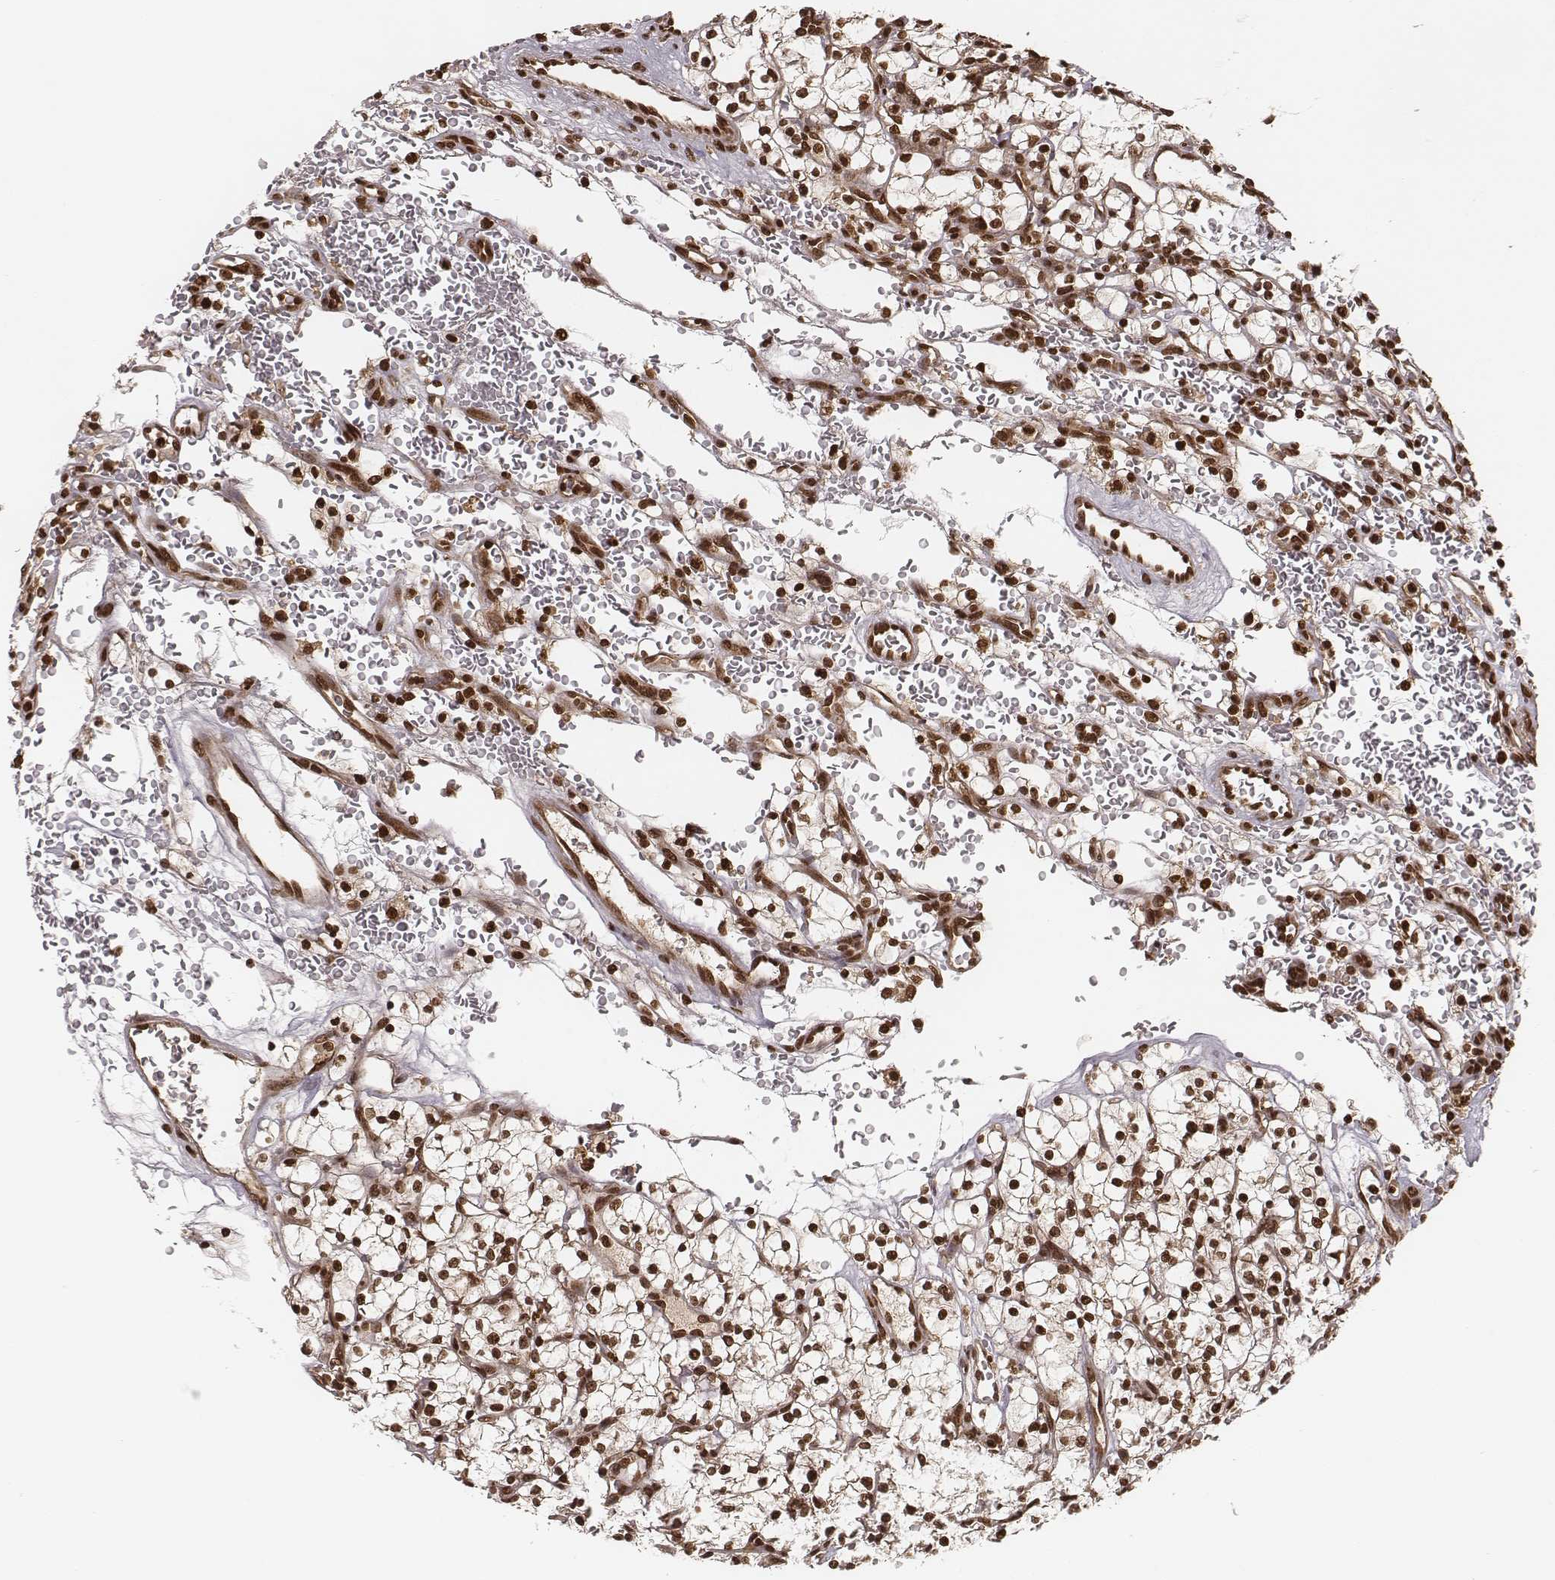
{"staining": {"intensity": "strong", "quantity": ">75%", "location": "cytoplasmic/membranous,nuclear"}, "tissue": "renal cancer", "cell_type": "Tumor cells", "image_type": "cancer", "snomed": [{"axis": "morphology", "description": "Adenocarcinoma, NOS"}, {"axis": "topography", "description": "Kidney"}], "caption": "Immunohistochemical staining of renal cancer (adenocarcinoma) shows high levels of strong cytoplasmic/membranous and nuclear expression in approximately >75% of tumor cells.", "gene": "NFX1", "patient": {"sex": "female", "age": 64}}